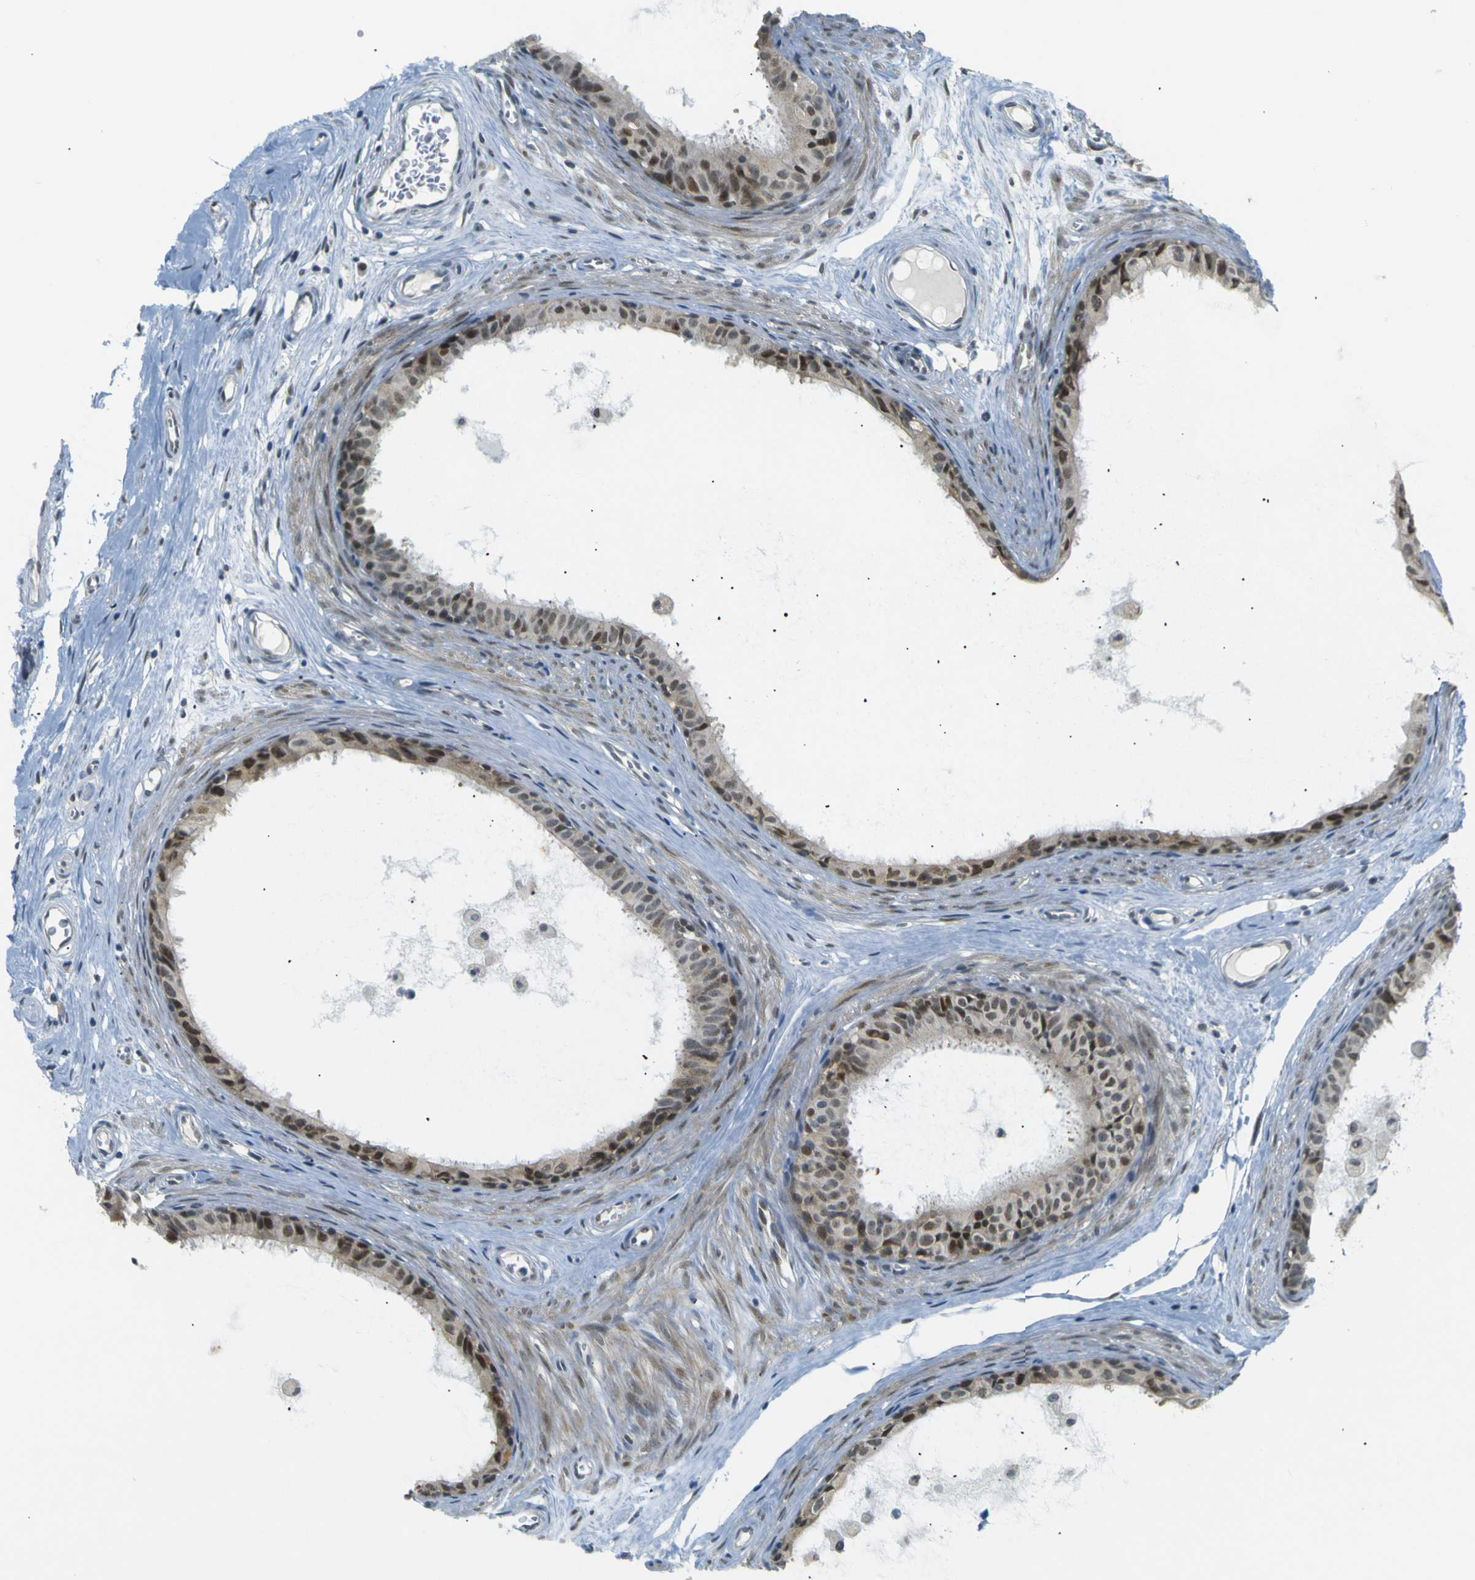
{"staining": {"intensity": "moderate", "quantity": ">75%", "location": "cytoplasmic/membranous,nuclear"}, "tissue": "epididymis", "cell_type": "Glandular cells", "image_type": "normal", "snomed": [{"axis": "morphology", "description": "Normal tissue, NOS"}, {"axis": "morphology", "description": "Inflammation, NOS"}, {"axis": "topography", "description": "Epididymis"}], "caption": "Moderate cytoplasmic/membranous,nuclear protein staining is appreciated in approximately >75% of glandular cells in epididymis.", "gene": "SKP1", "patient": {"sex": "male", "age": 85}}